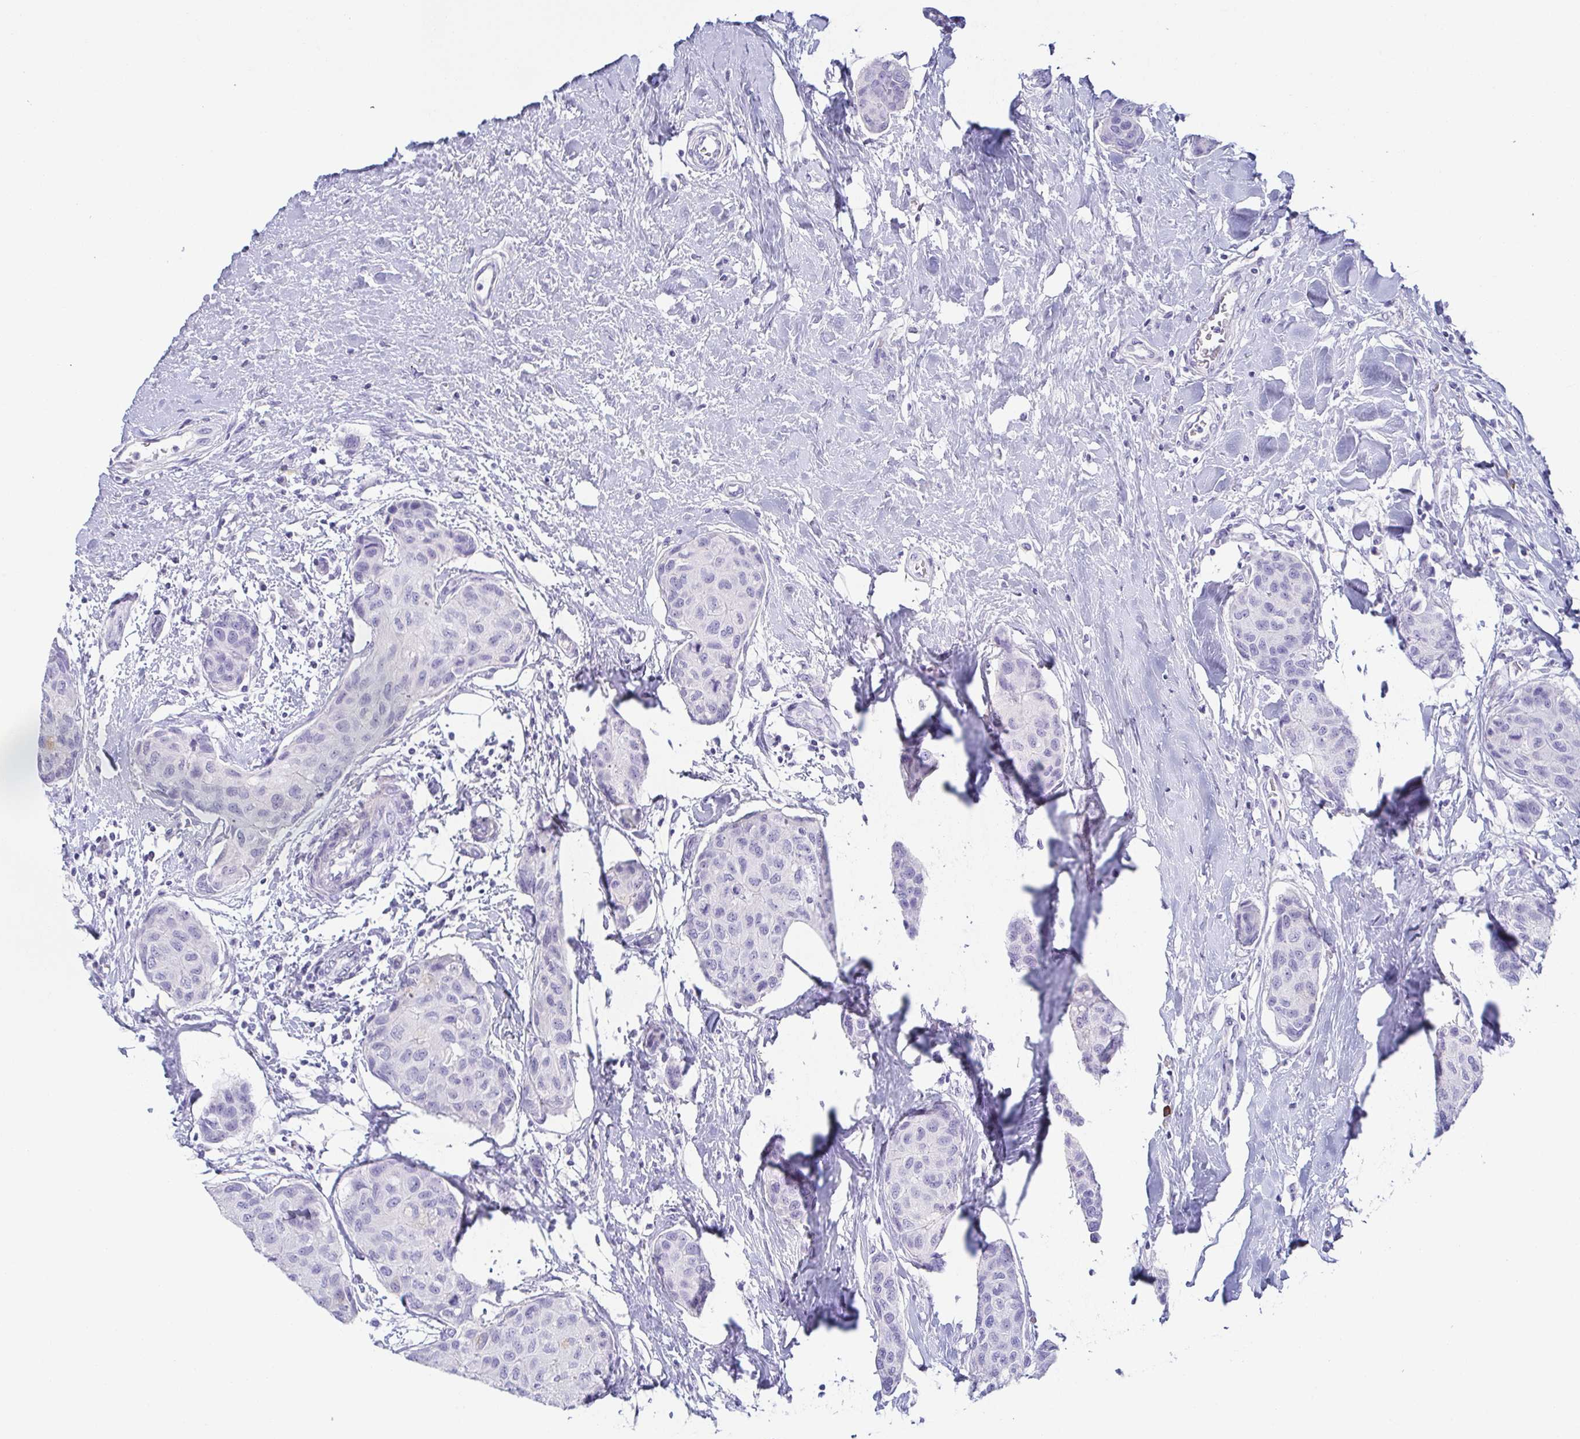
{"staining": {"intensity": "negative", "quantity": "none", "location": "none"}, "tissue": "breast cancer", "cell_type": "Tumor cells", "image_type": "cancer", "snomed": [{"axis": "morphology", "description": "Duct carcinoma"}, {"axis": "topography", "description": "Breast"}], "caption": "The micrograph demonstrates no staining of tumor cells in breast cancer (infiltrating ductal carcinoma).", "gene": "ZG16B", "patient": {"sex": "female", "age": 80}}